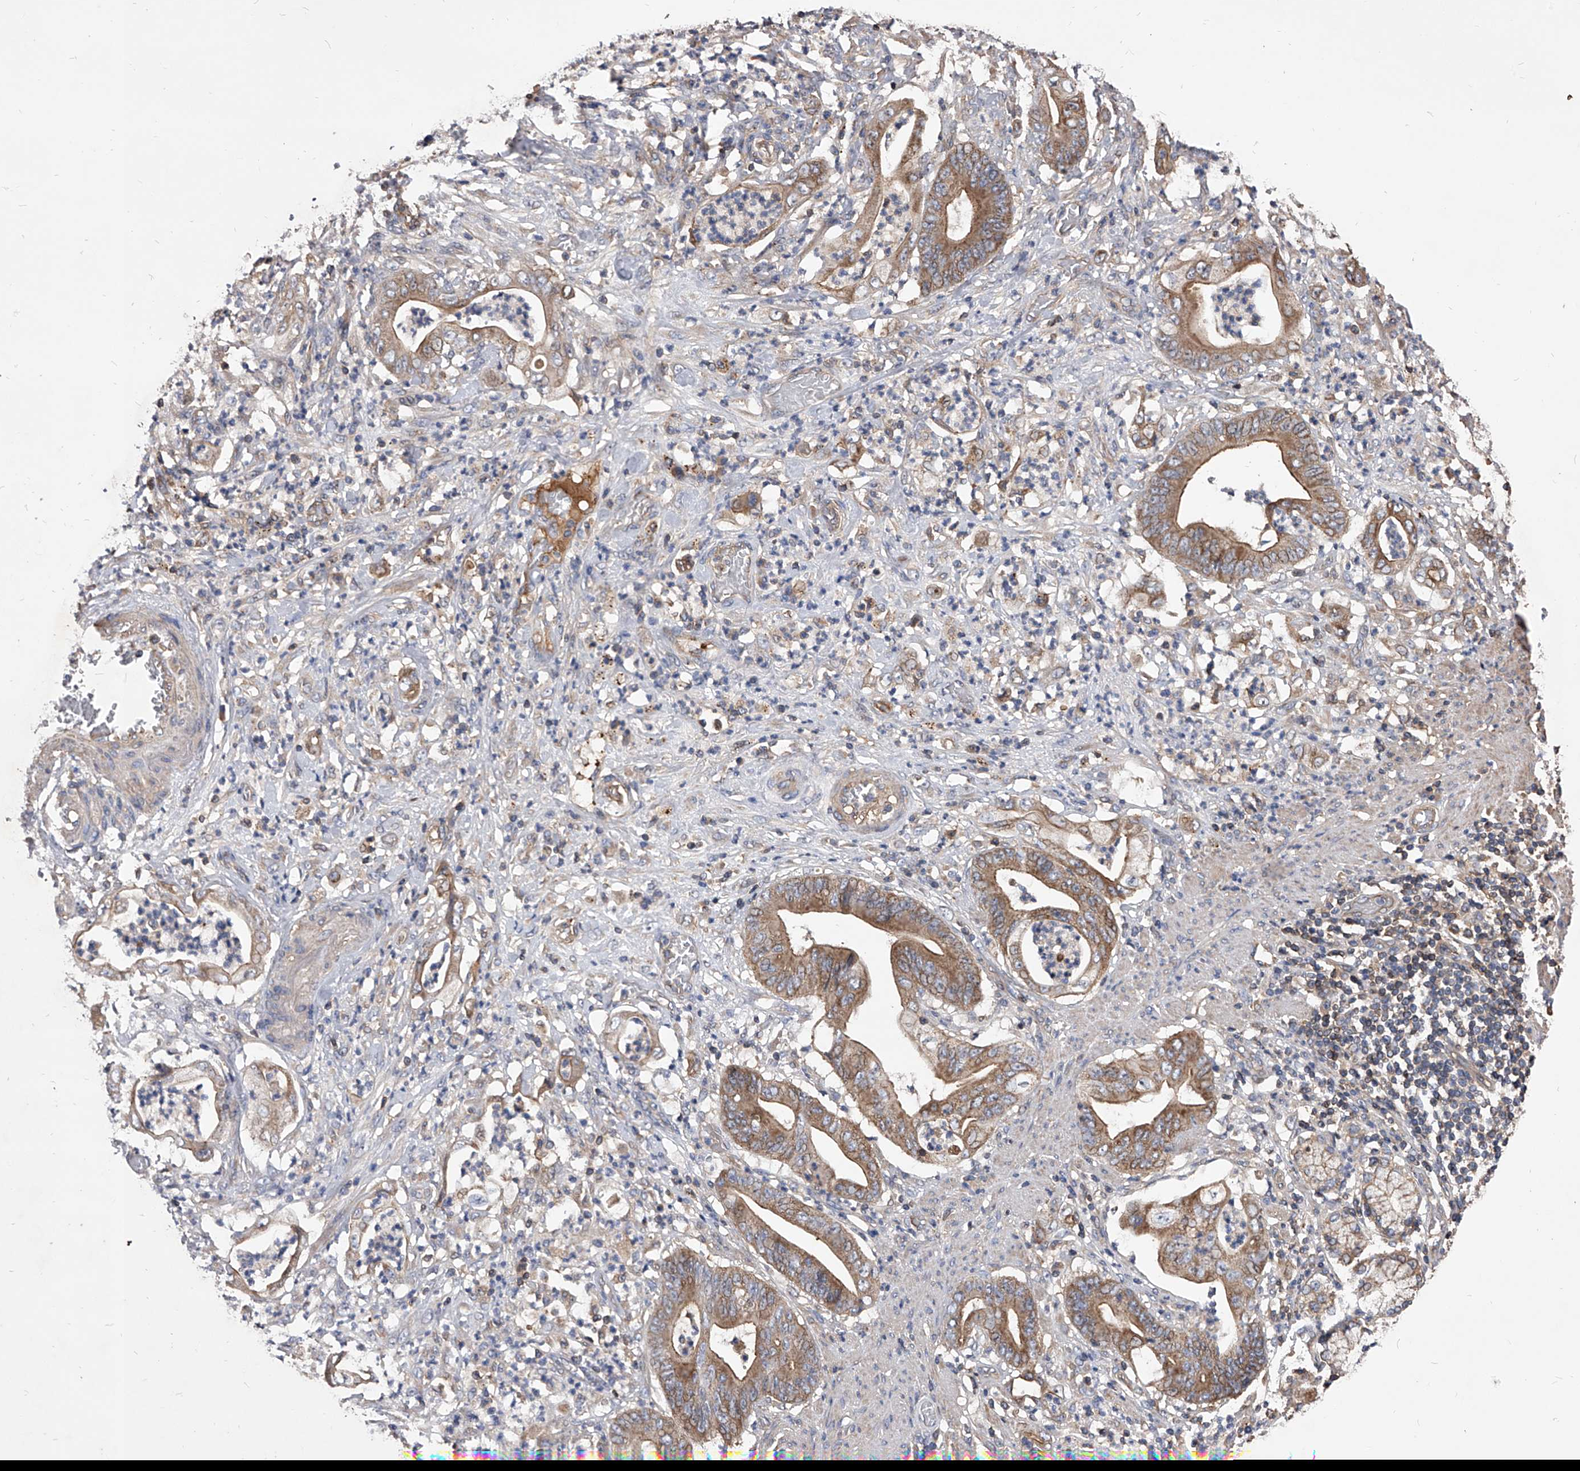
{"staining": {"intensity": "moderate", "quantity": ">75%", "location": "cytoplasmic/membranous"}, "tissue": "stomach cancer", "cell_type": "Tumor cells", "image_type": "cancer", "snomed": [{"axis": "morphology", "description": "Adenocarcinoma, NOS"}, {"axis": "topography", "description": "Stomach"}], "caption": "Immunohistochemical staining of human adenocarcinoma (stomach) demonstrates medium levels of moderate cytoplasmic/membranous protein positivity in about >75% of tumor cells. (DAB = brown stain, brightfield microscopy at high magnification).", "gene": "CUL7", "patient": {"sex": "female", "age": 73}}